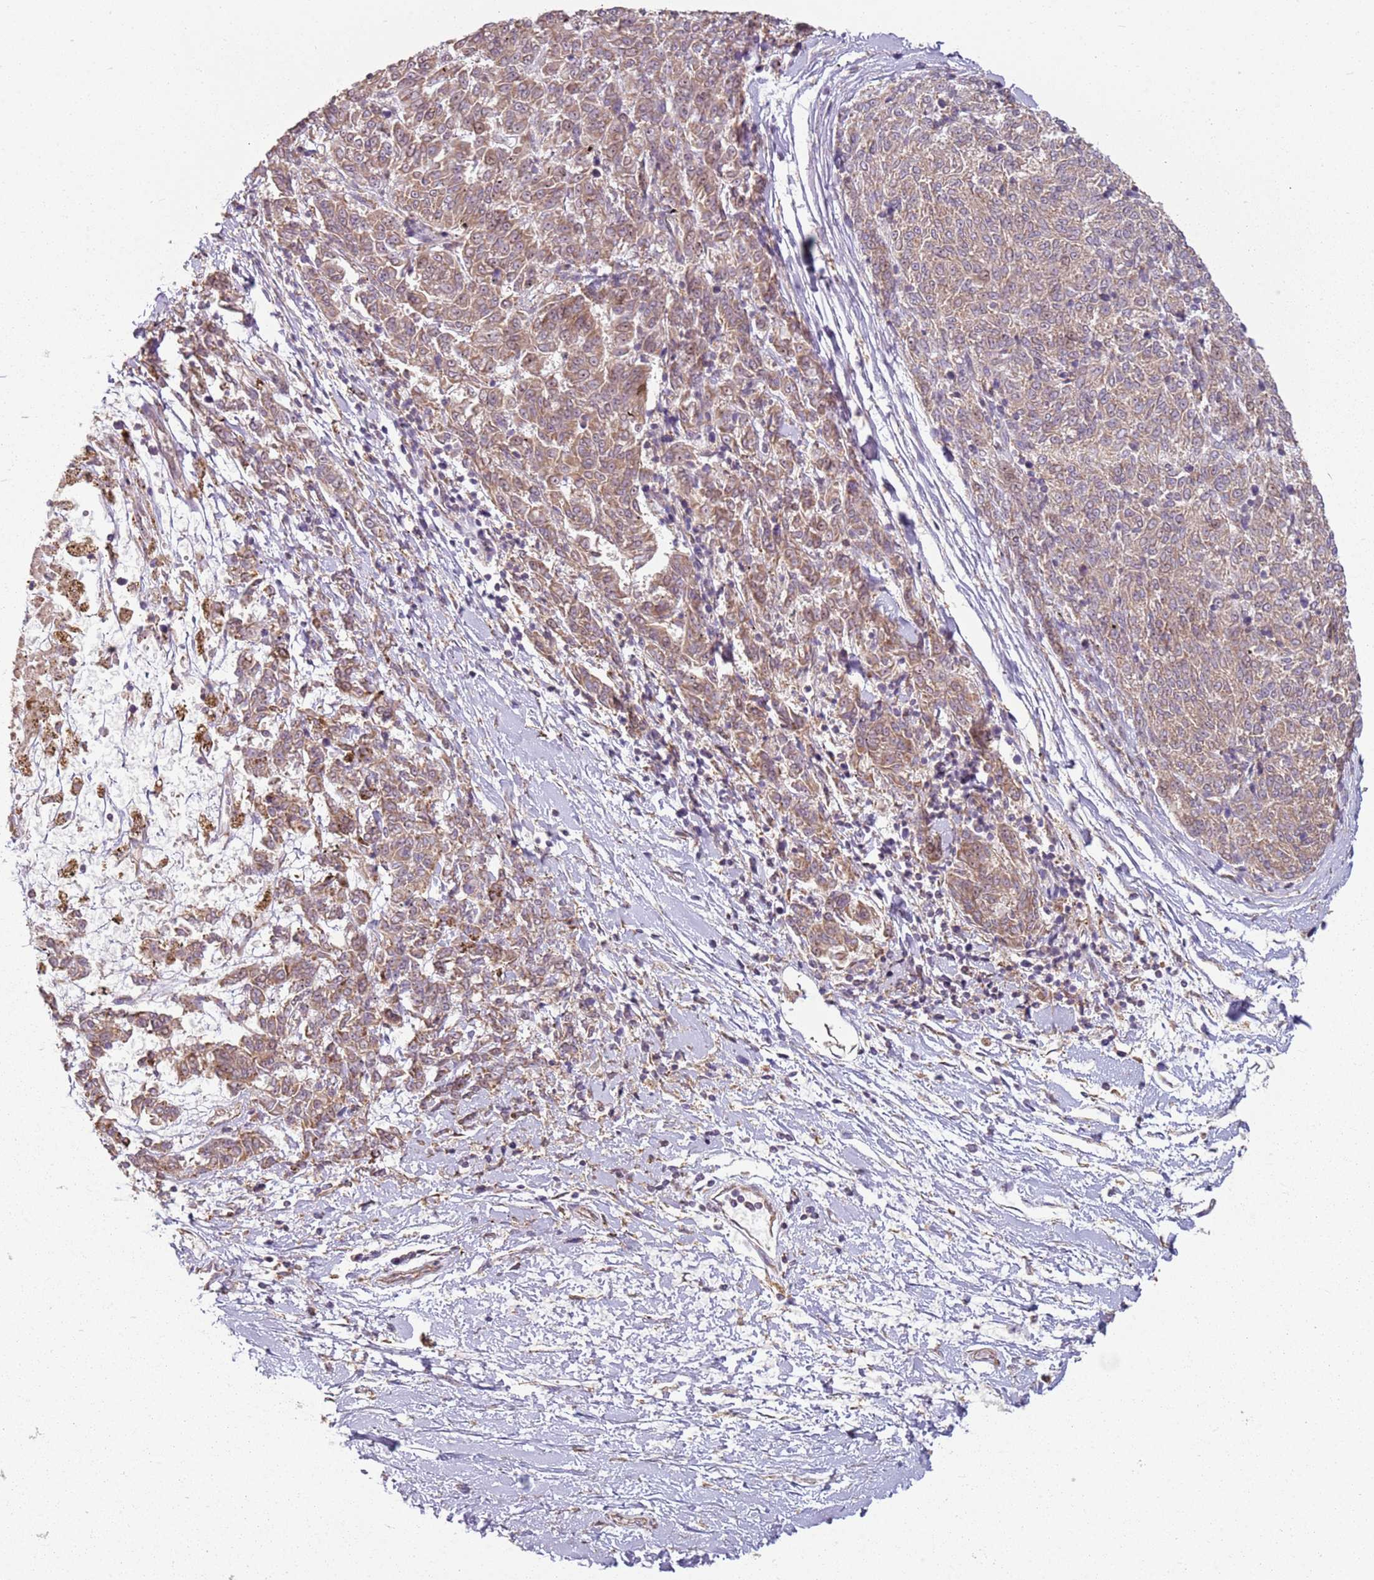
{"staining": {"intensity": "moderate", "quantity": ">75%", "location": "cytoplasmic/membranous"}, "tissue": "melanoma", "cell_type": "Tumor cells", "image_type": "cancer", "snomed": [{"axis": "morphology", "description": "Malignant melanoma, NOS"}, {"axis": "topography", "description": "Skin"}], "caption": "Immunohistochemical staining of melanoma reveals medium levels of moderate cytoplasmic/membranous protein staining in about >75% of tumor cells.", "gene": "CHURC1", "patient": {"sex": "female", "age": 72}}